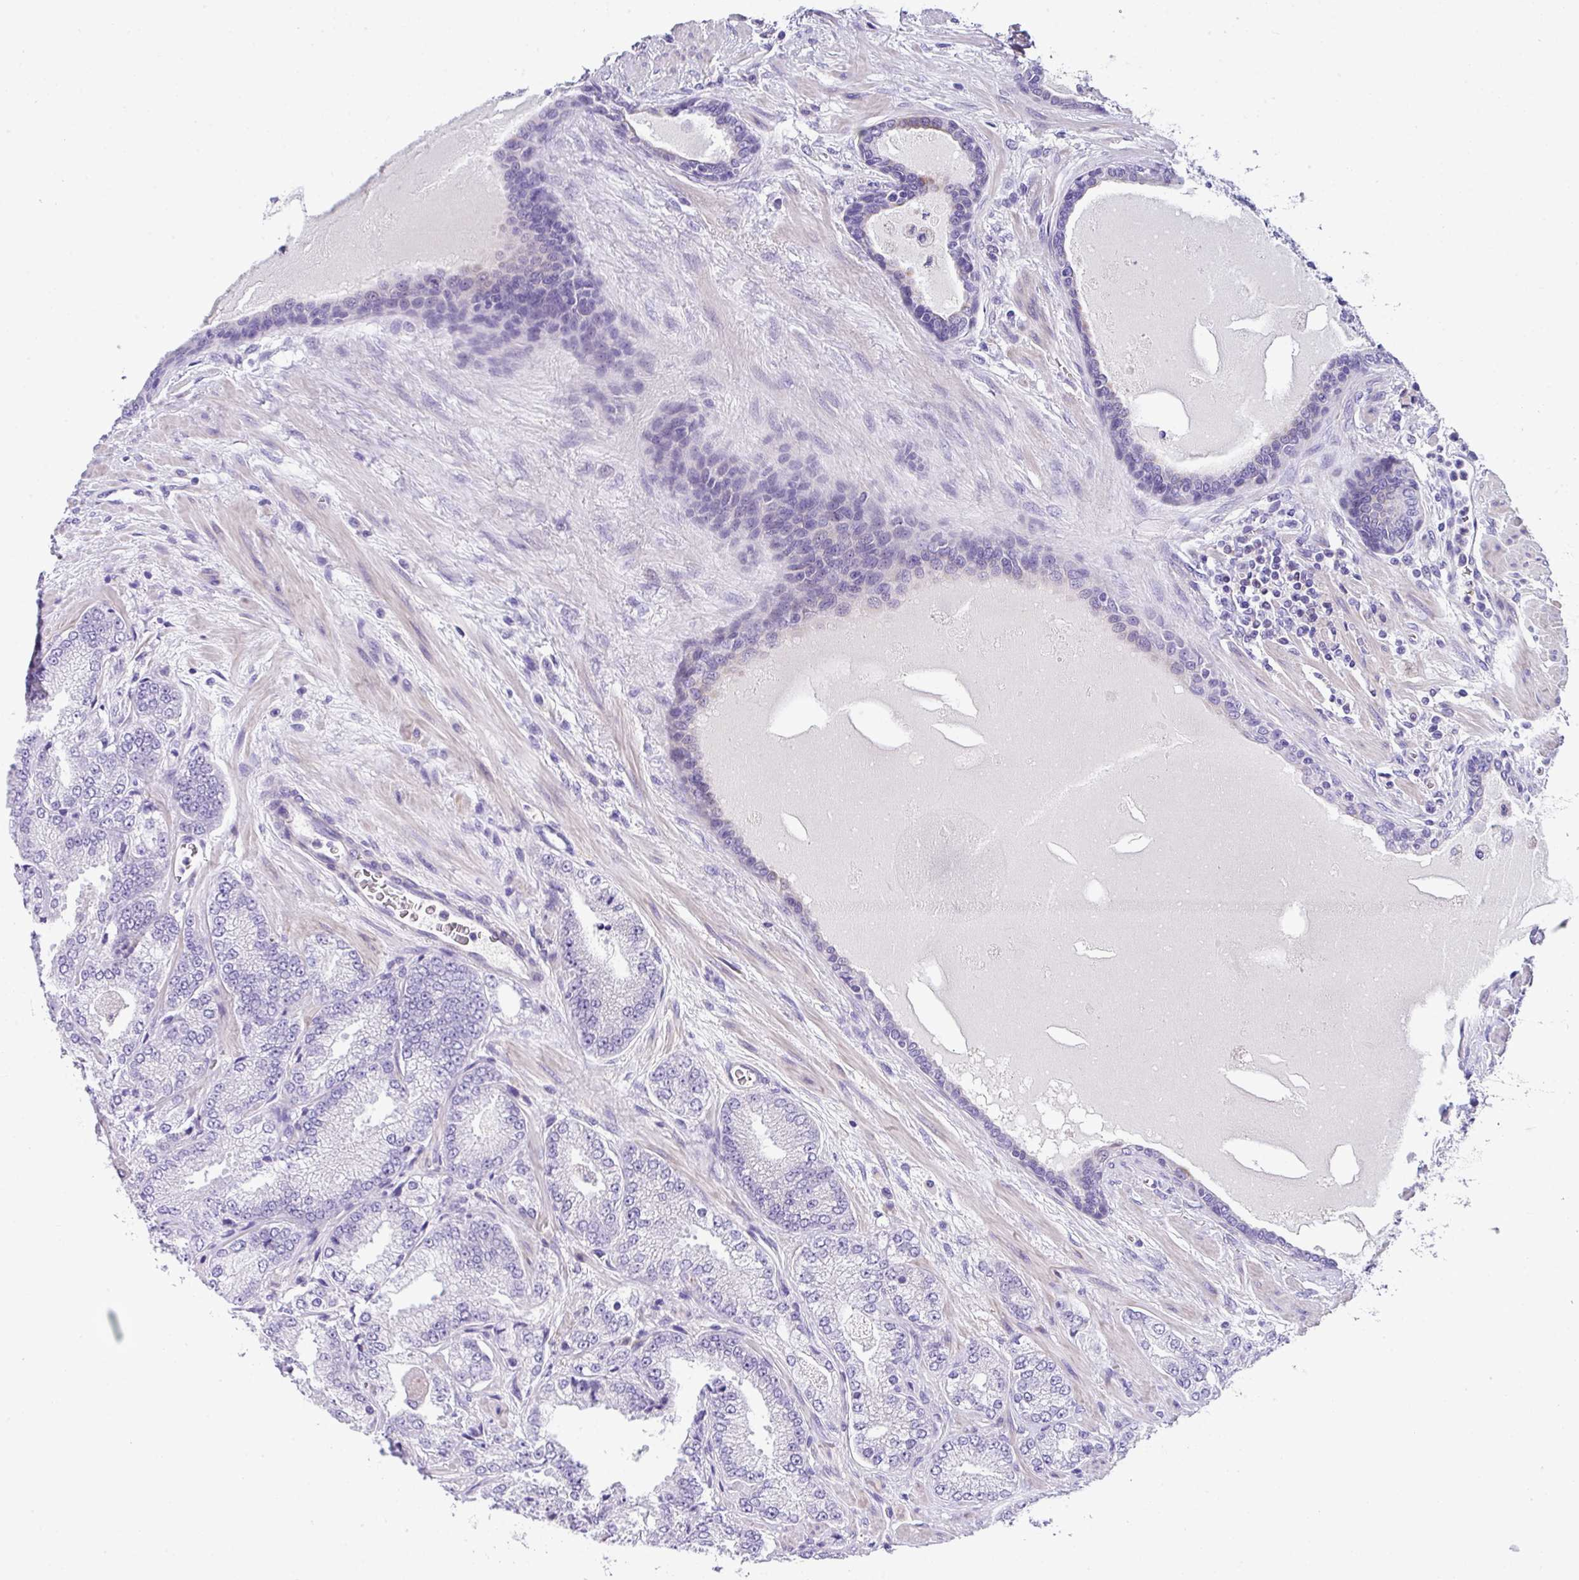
{"staining": {"intensity": "negative", "quantity": "none", "location": "none"}, "tissue": "prostate cancer", "cell_type": "Tumor cells", "image_type": "cancer", "snomed": [{"axis": "morphology", "description": "Adenocarcinoma, High grade"}, {"axis": "topography", "description": "Prostate"}], "caption": "The micrograph demonstrates no staining of tumor cells in prostate cancer (adenocarcinoma (high-grade)).", "gene": "DNAL1", "patient": {"sex": "male", "age": 68}}